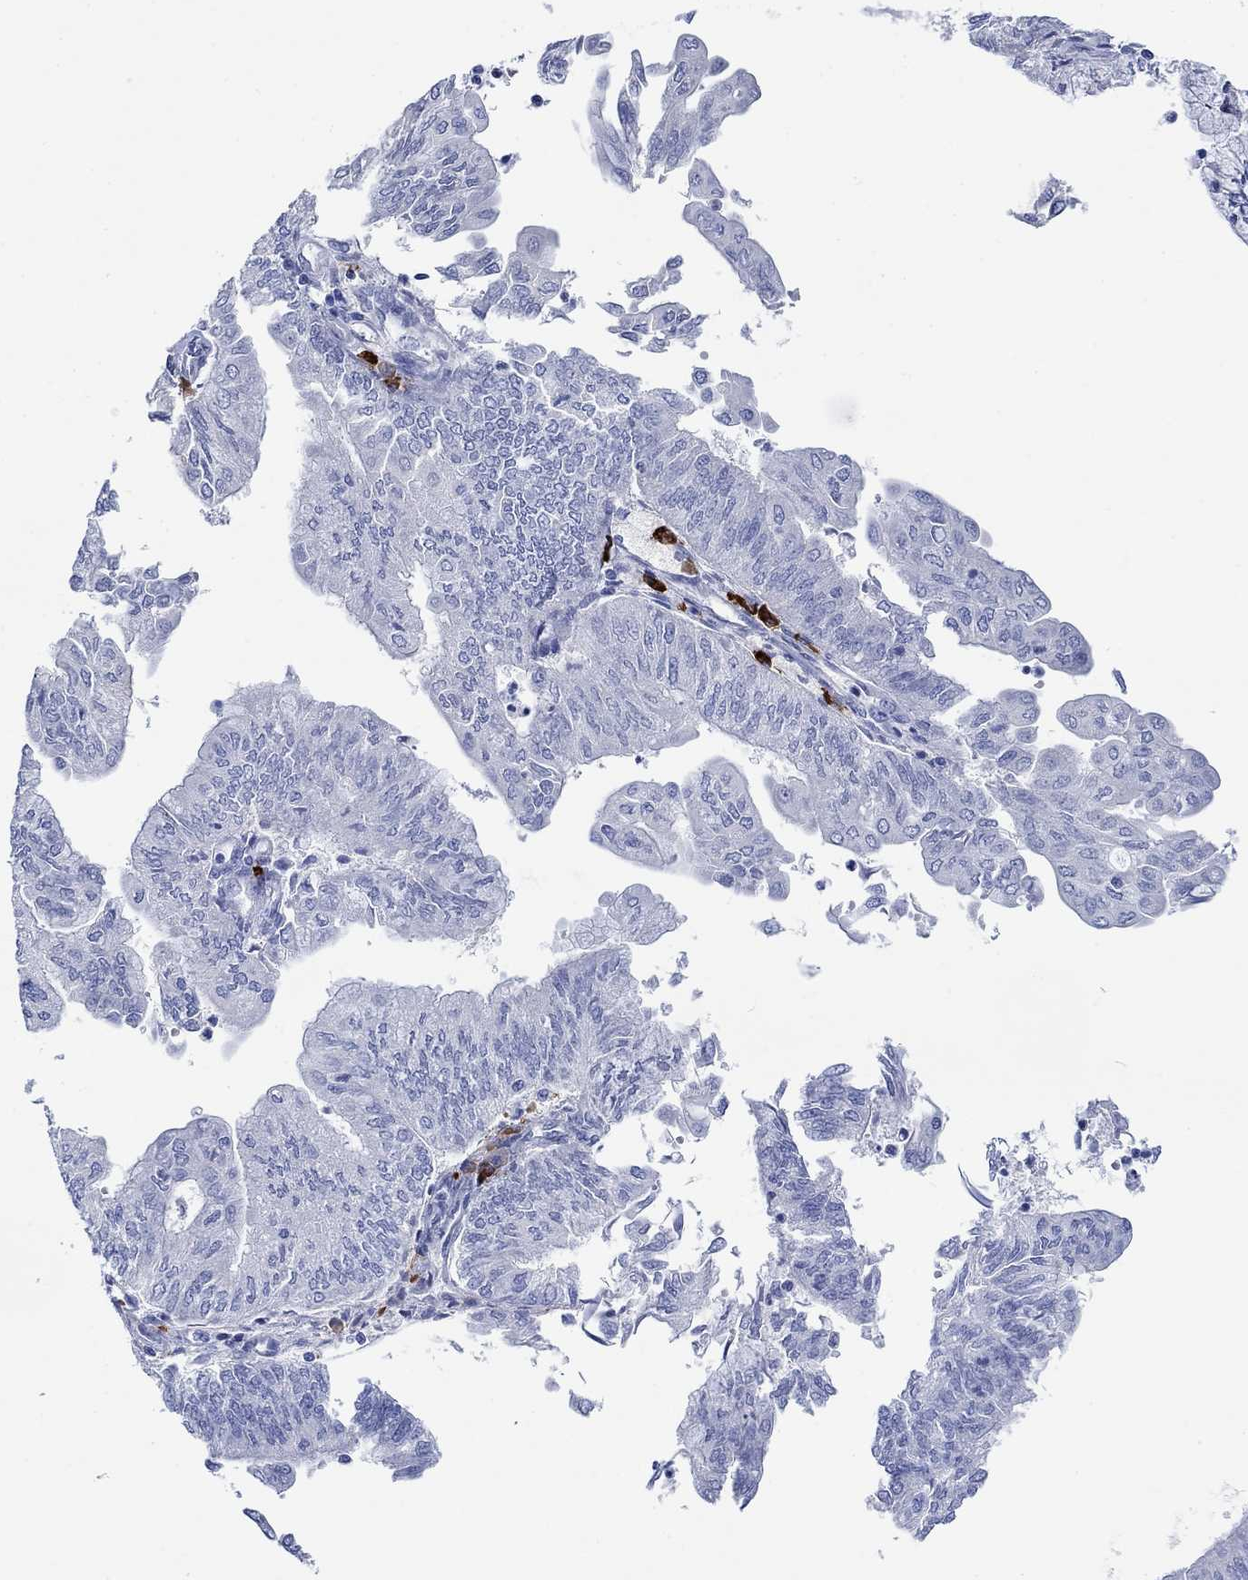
{"staining": {"intensity": "negative", "quantity": "none", "location": "none"}, "tissue": "endometrial cancer", "cell_type": "Tumor cells", "image_type": "cancer", "snomed": [{"axis": "morphology", "description": "Adenocarcinoma, NOS"}, {"axis": "topography", "description": "Endometrium"}], "caption": "This is an immunohistochemistry (IHC) photomicrograph of endometrial adenocarcinoma. There is no expression in tumor cells.", "gene": "P2RY6", "patient": {"sex": "female", "age": 59}}